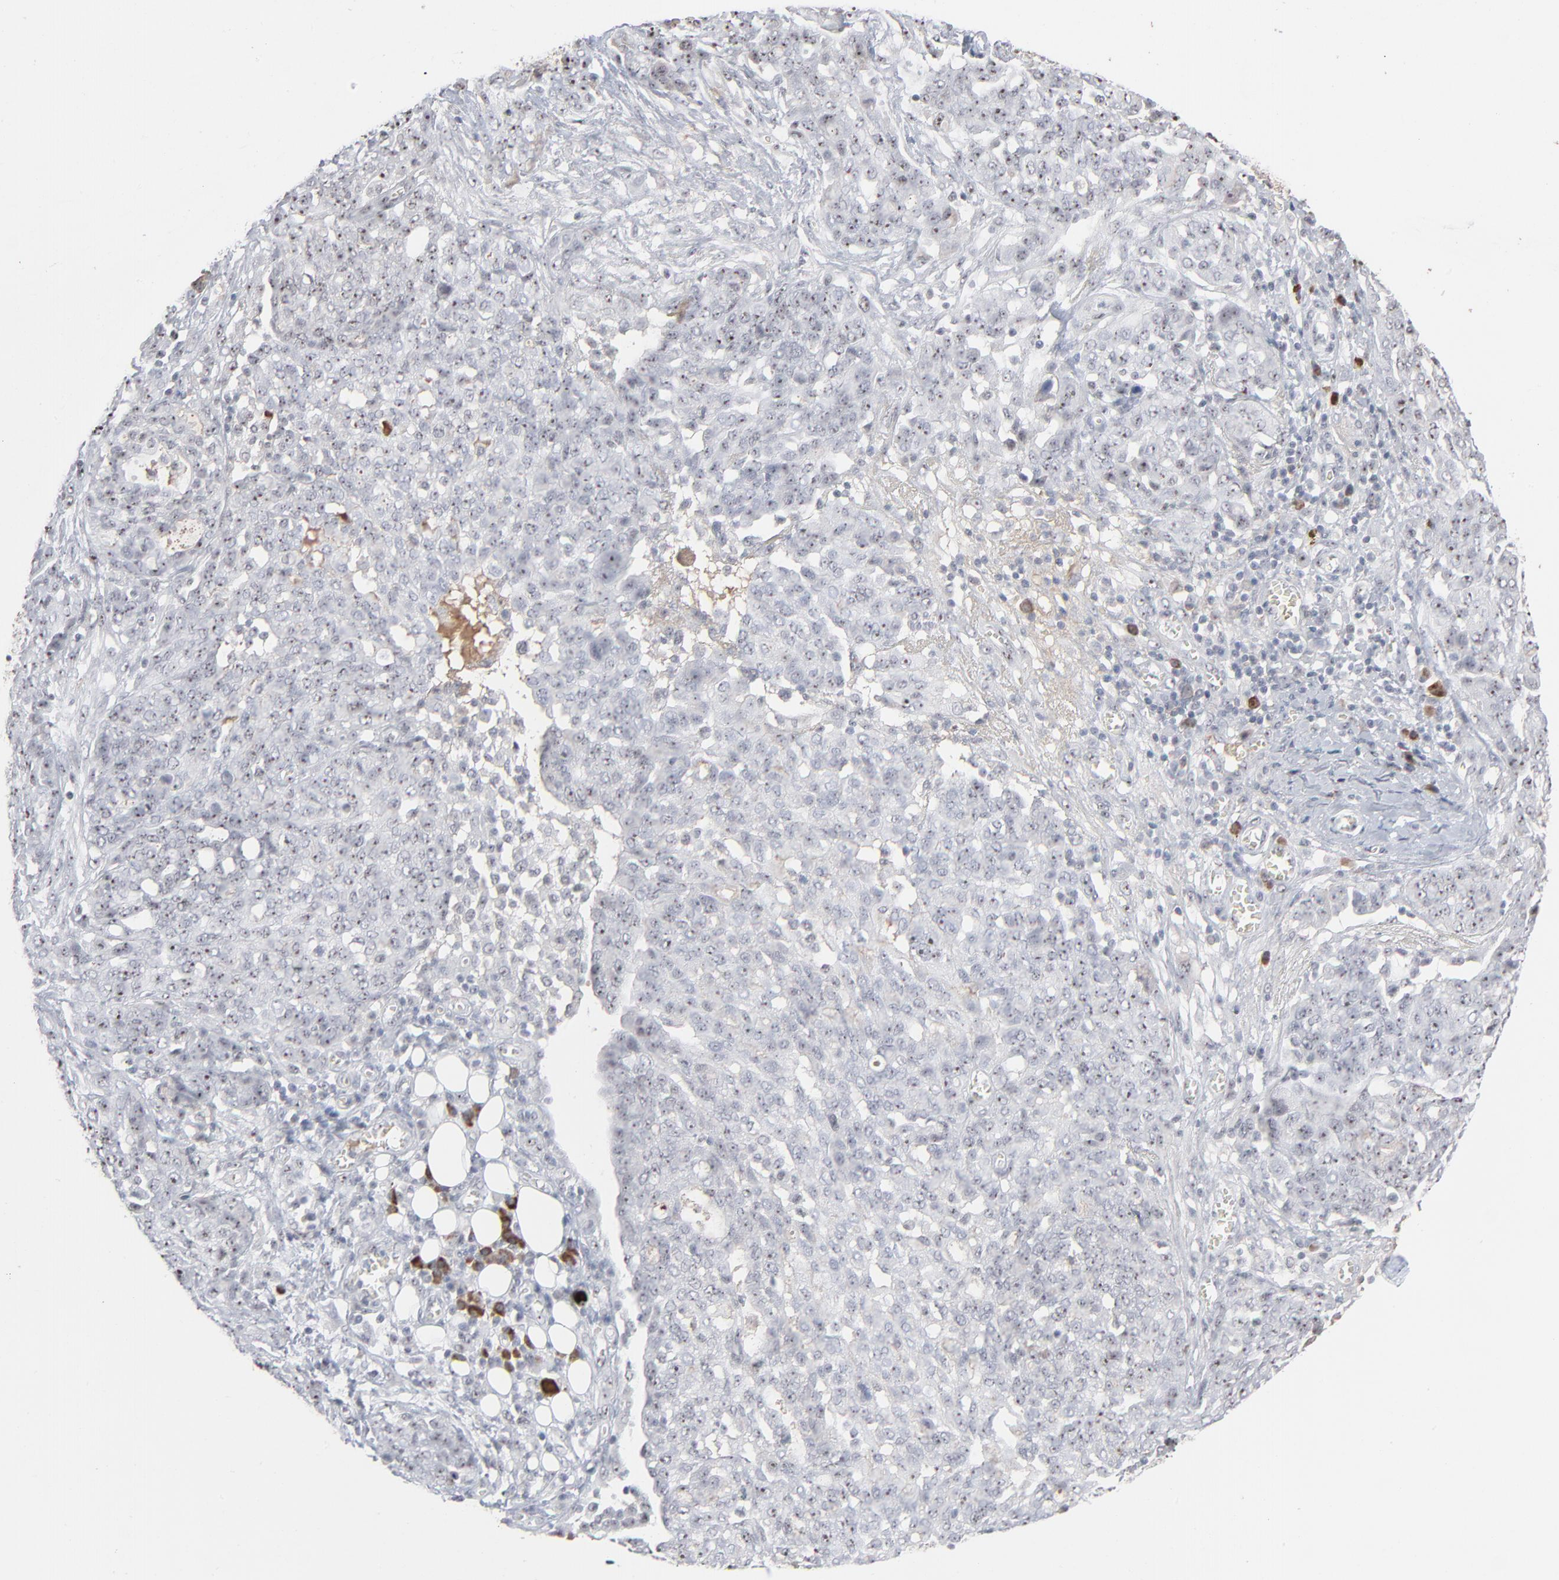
{"staining": {"intensity": "weak", "quantity": ">75%", "location": "nuclear"}, "tissue": "ovarian cancer", "cell_type": "Tumor cells", "image_type": "cancer", "snomed": [{"axis": "morphology", "description": "Cystadenocarcinoma, serous, NOS"}, {"axis": "topography", "description": "Soft tissue"}, {"axis": "topography", "description": "Ovary"}], "caption": "A histopathology image of ovarian cancer stained for a protein shows weak nuclear brown staining in tumor cells. (DAB (3,3'-diaminobenzidine) = brown stain, brightfield microscopy at high magnification).", "gene": "MPHOSPH6", "patient": {"sex": "female", "age": 57}}